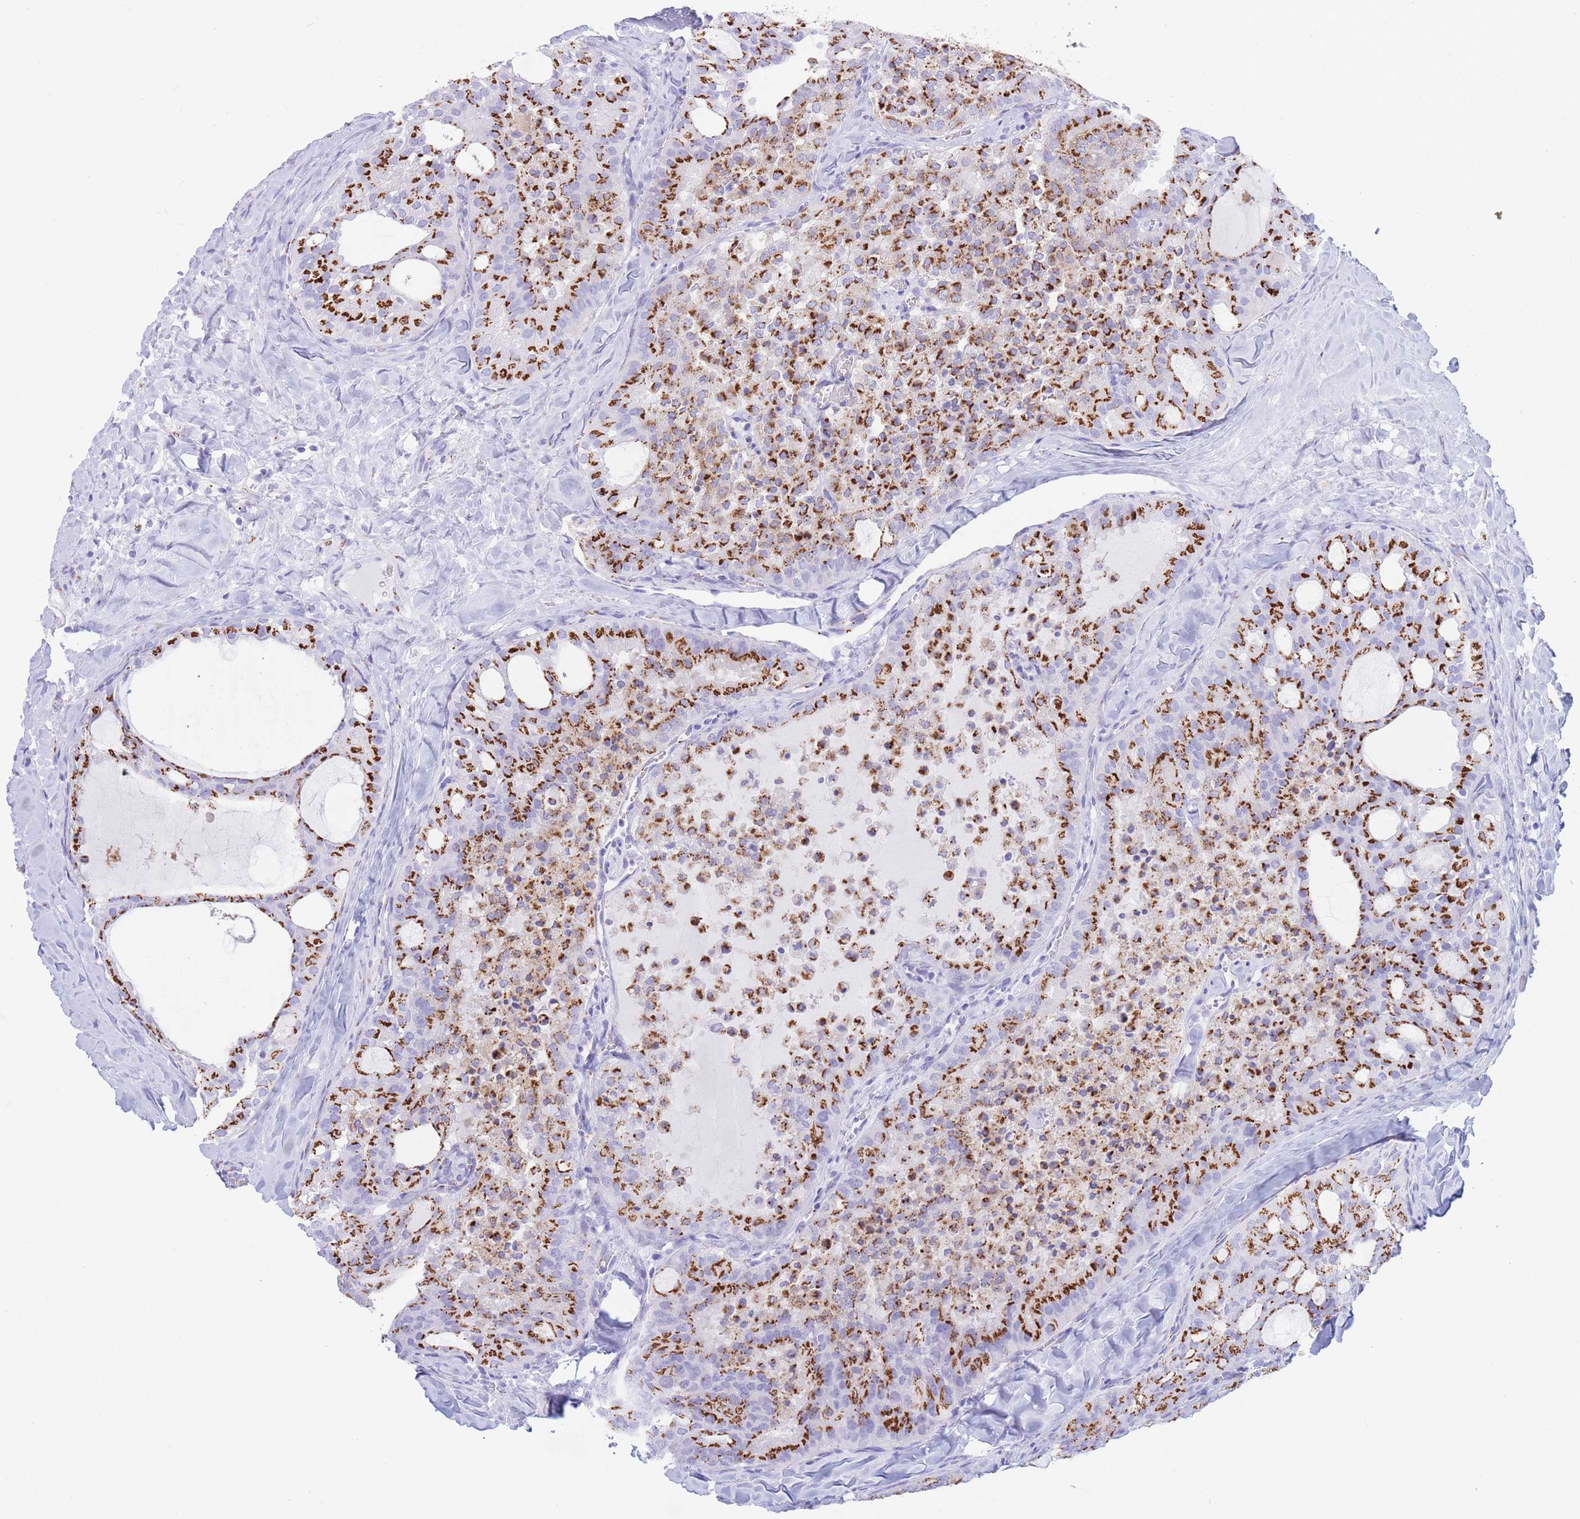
{"staining": {"intensity": "strong", "quantity": ">75%", "location": "cytoplasmic/membranous"}, "tissue": "thyroid cancer", "cell_type": "Tumor cells", "image_type": "cancer", "snomed": [{"axis": "morphology", "description": "Follicular adenoma carcinoma, NOS"}, {"axis": "topography", "description": "Thyroid gland"}], "caption": "This micrograph reveals immunohistochemistry (IHC) staining of thyroid cancer (follicular adenoma carcinoma), with high strong cytoplasmic/membranous staining in approximately >75% of tumor cells.", "gene": "FAM3C", "patient": {"sex": "male", "age": 75}}